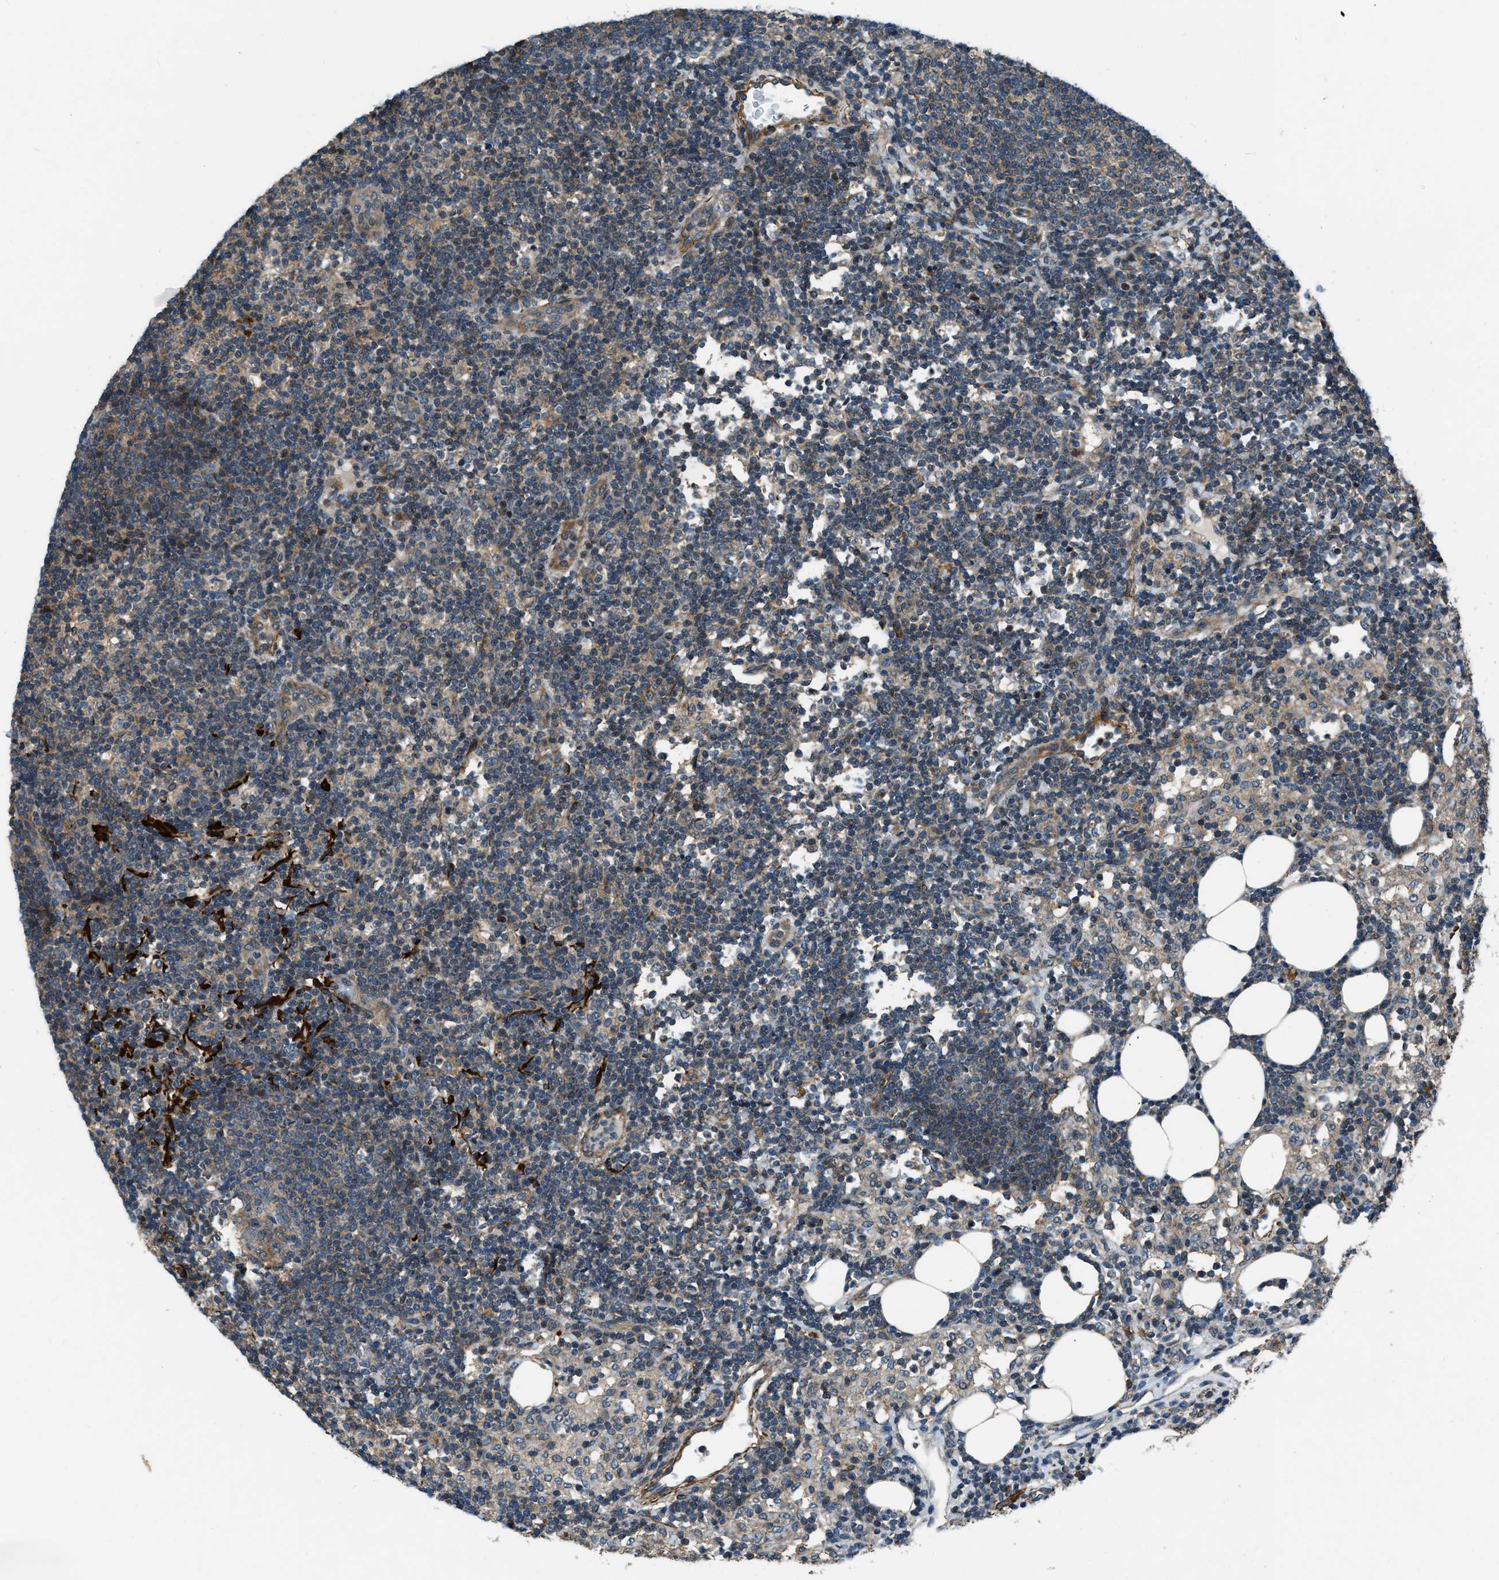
{"staining": {"intensity": "moderate", "quantity": ">75%", "location": "cytoplasmic/membranous"}, "tissue": "lymph node", "cell_type": "Germinal center cells", "image_type": "normal", "snomed": [{"axis": "morphology", "description": "Normal tissue, NOS"}, {"axis": "morphology", "description": "Carcinoid, malignant, NOS"}, {"axis": "topography", "description": "Lymph node"}], "caption": "Protein expression analysis of unremarkable lymph node shows moderate cytoplasmic/membranous positivity in about >75% of germinal center cells.", "gene": "NUDCD3", "patient": {"sex": "male", "age": 47}}